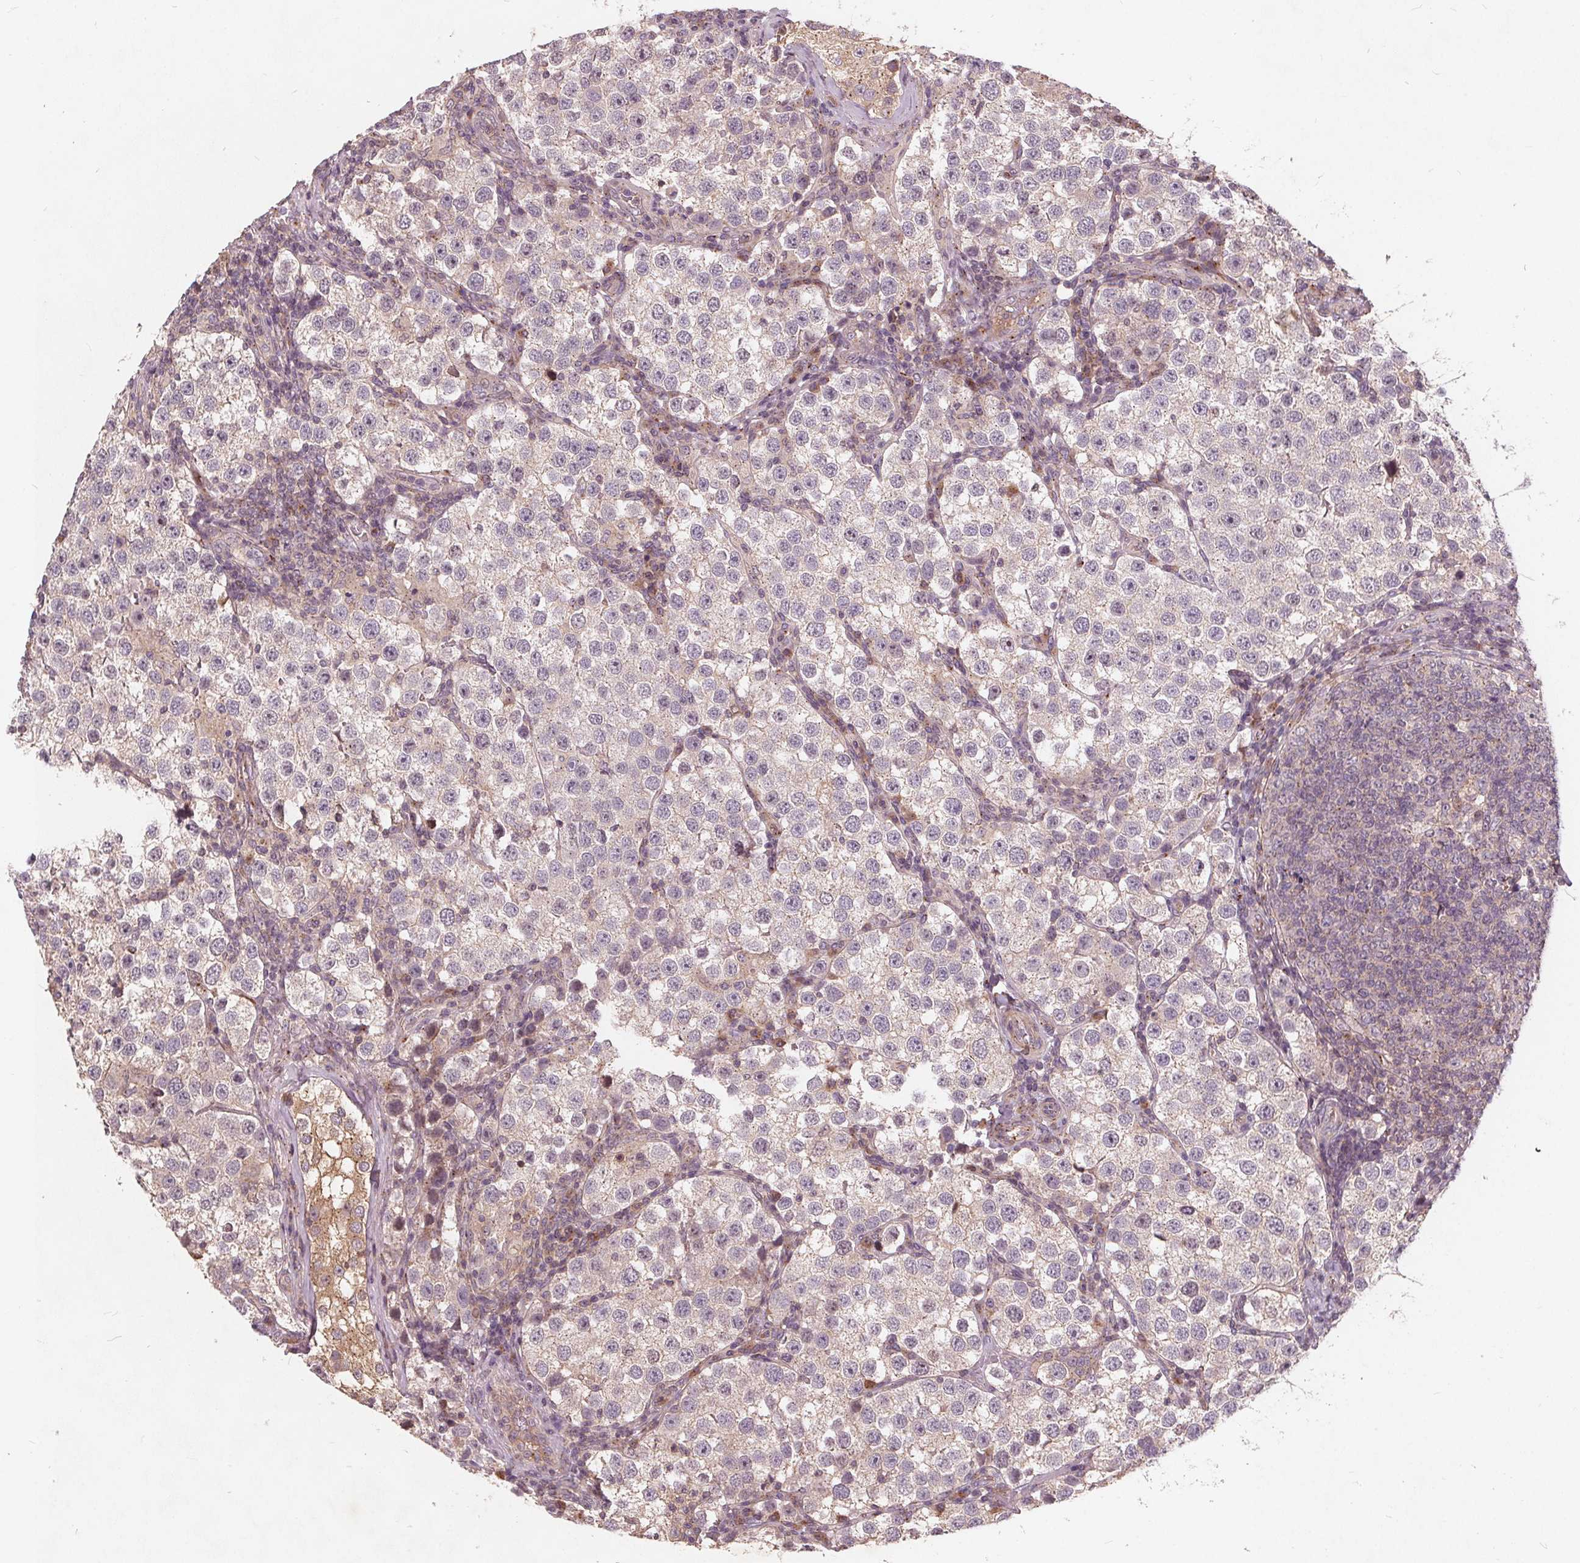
{"staining": {"intensity": "negative", "quantity": "none", "location": "none"}, "tissue": "testis cancer", "cell_type": "Tumor cells", "image_type": "cancer", "snomed": [{"axis": "morphology", "description": "Seminoma, NOS"}, {"axis": "topography", "description": "Testis"}], "caption": "This is a micrograph of immunohistochemistry staining of testis cancer, which shows no positivity in tumor cells.", "gene": "CSNK1G2", "patient": {"sex": "male", "age": 37}}